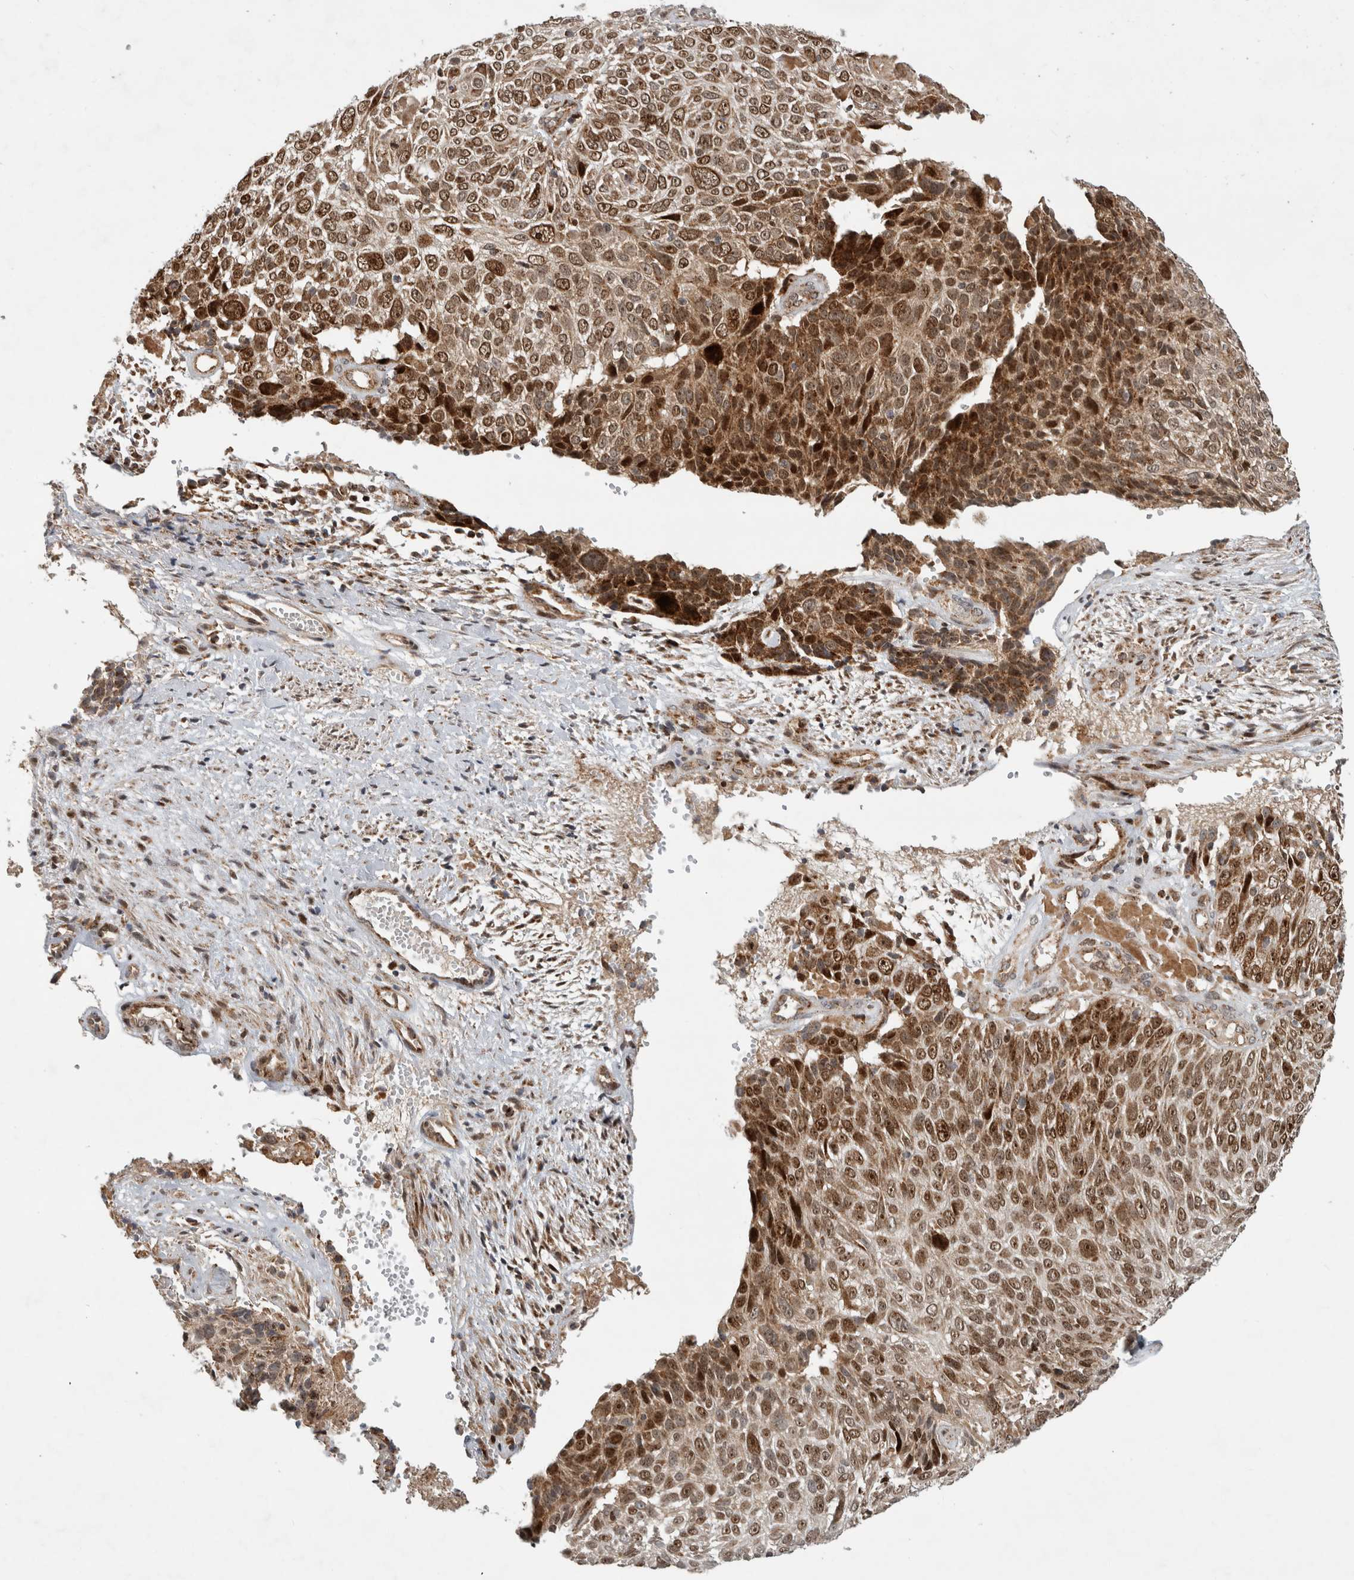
{"staining": {"intensity": "strong", "quantity": ">75%", "location": "cytoplasmic/membranous,nuclear"}, "tissue": "cervical cancer", "cell_type": "Tumor cells", "image_type": "cancer", "snomed": [{"axis": "morphology", "description": "Squamous cell carcinoma, NOS"}, {"axis": "topography", "description": "Cervix"}], "caption": "About >75% of tumor cells in human cervical cancer (squamous cell carcinoma) show strong cytoplasmic/membranous and nuclear protein positivity as visualized by brown immunohistochemical staining.", "gene": "INSRR", "patient": {"sex": "female", "age": 74}}